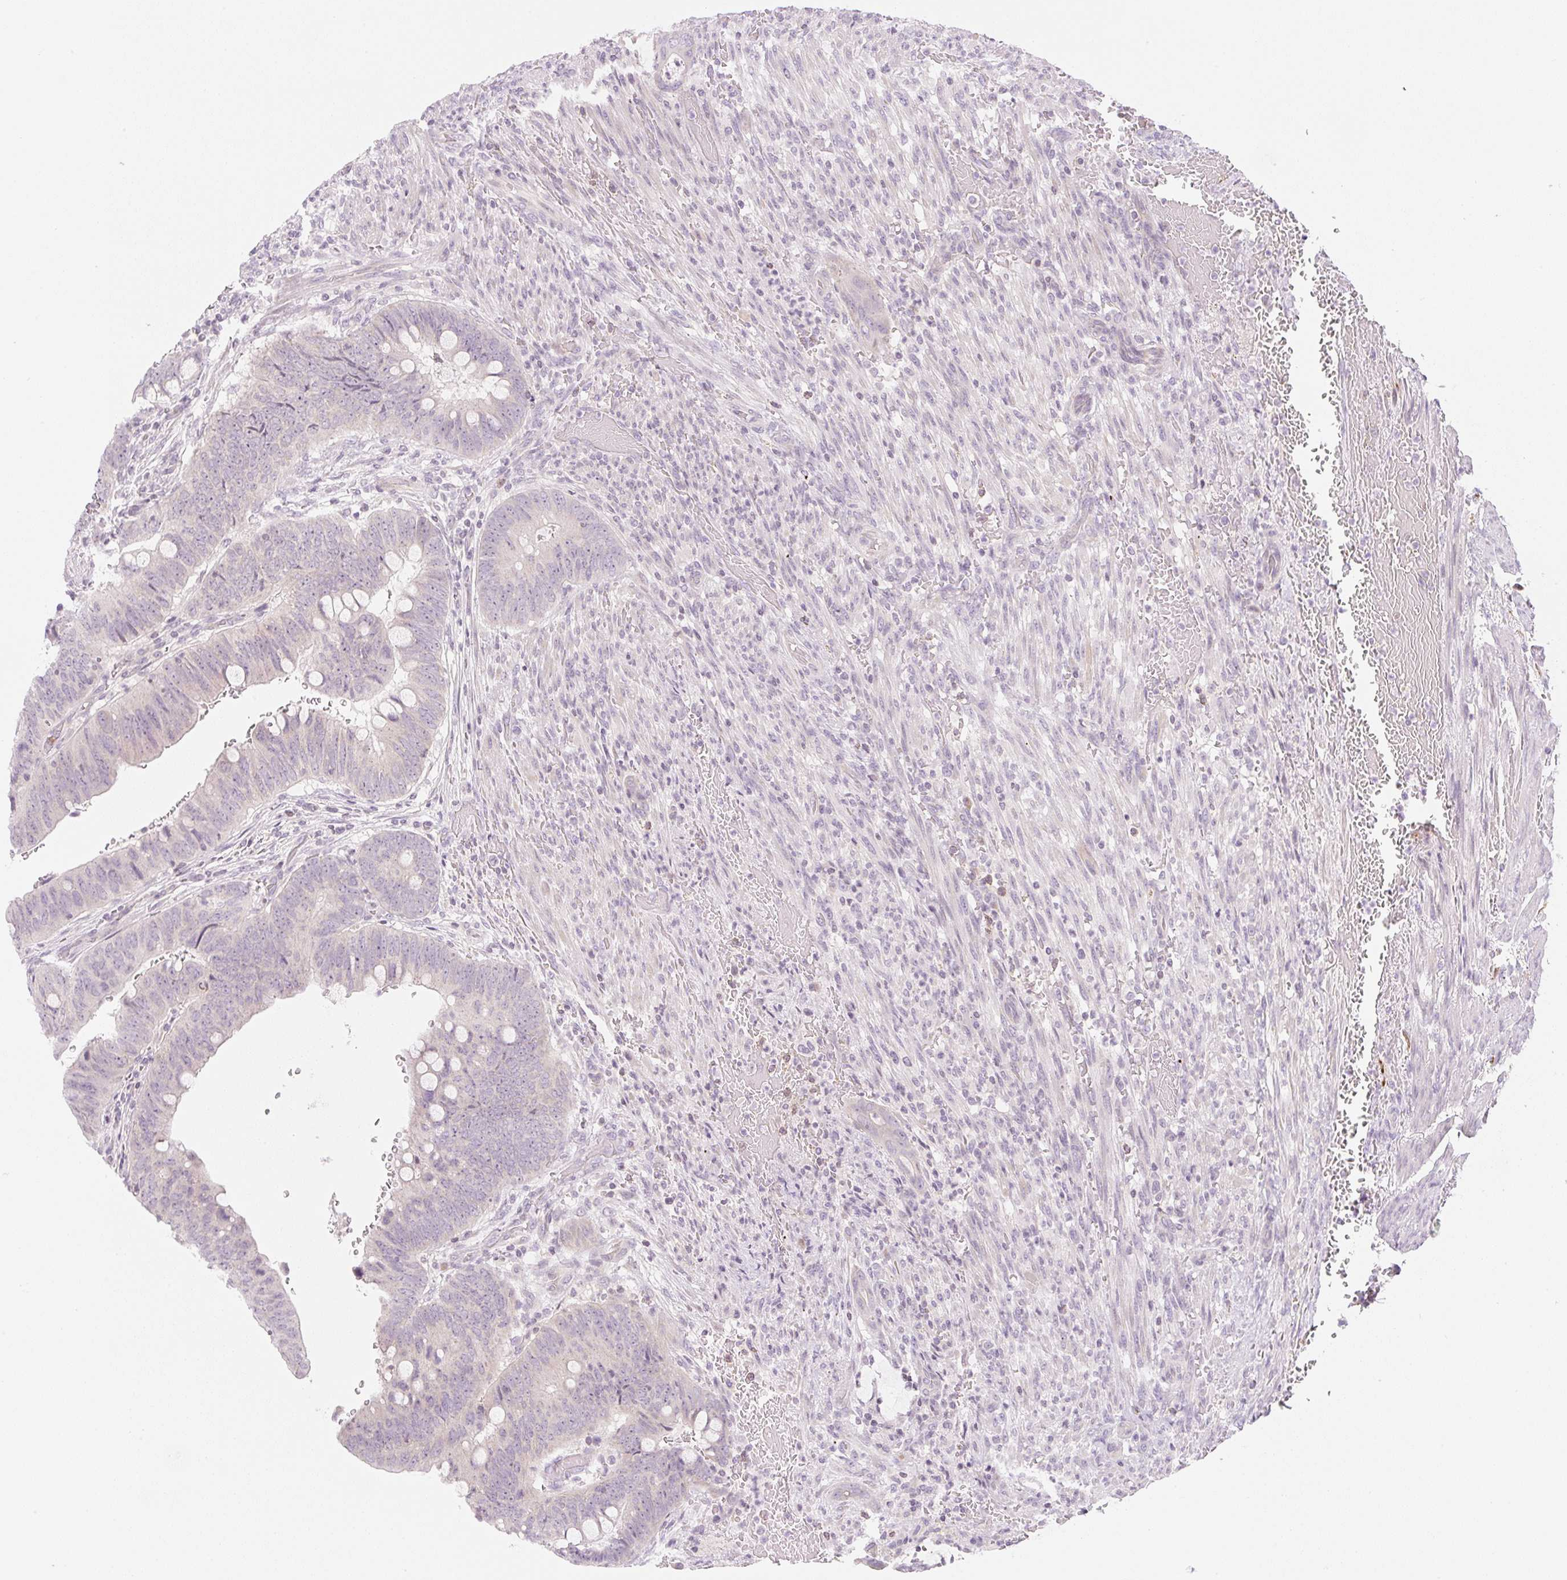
{"staining": {"intensity": "weak", "quantity": "<25%", "location": "cytoplasmic/membranous"}, "tissue": "colorectal cancer", "cell_type": "Tumor cells", "image_type": "cancer", "snomed": [{"axis": "morphology", "description": "Normal tissue, NOS"}, {"axis": "morphology", "description": "Adenocarcinoma, NOS"}, {"axis": "topography", "description": "Rectum"}, {"axis": "topography", "description": "Peripheral nerve tissue"}], "caption": "The photomicrograph displays no significant expression in tumor cells of adenocarcinoma (colorectal). (Brightfield microscopy of DAB (3,3'-diaminobenzidine) immunohistochemistry (IHC) at high magnification).", "gene": "CASKIN1", "patient": {"sex": "male", "age": 92}}